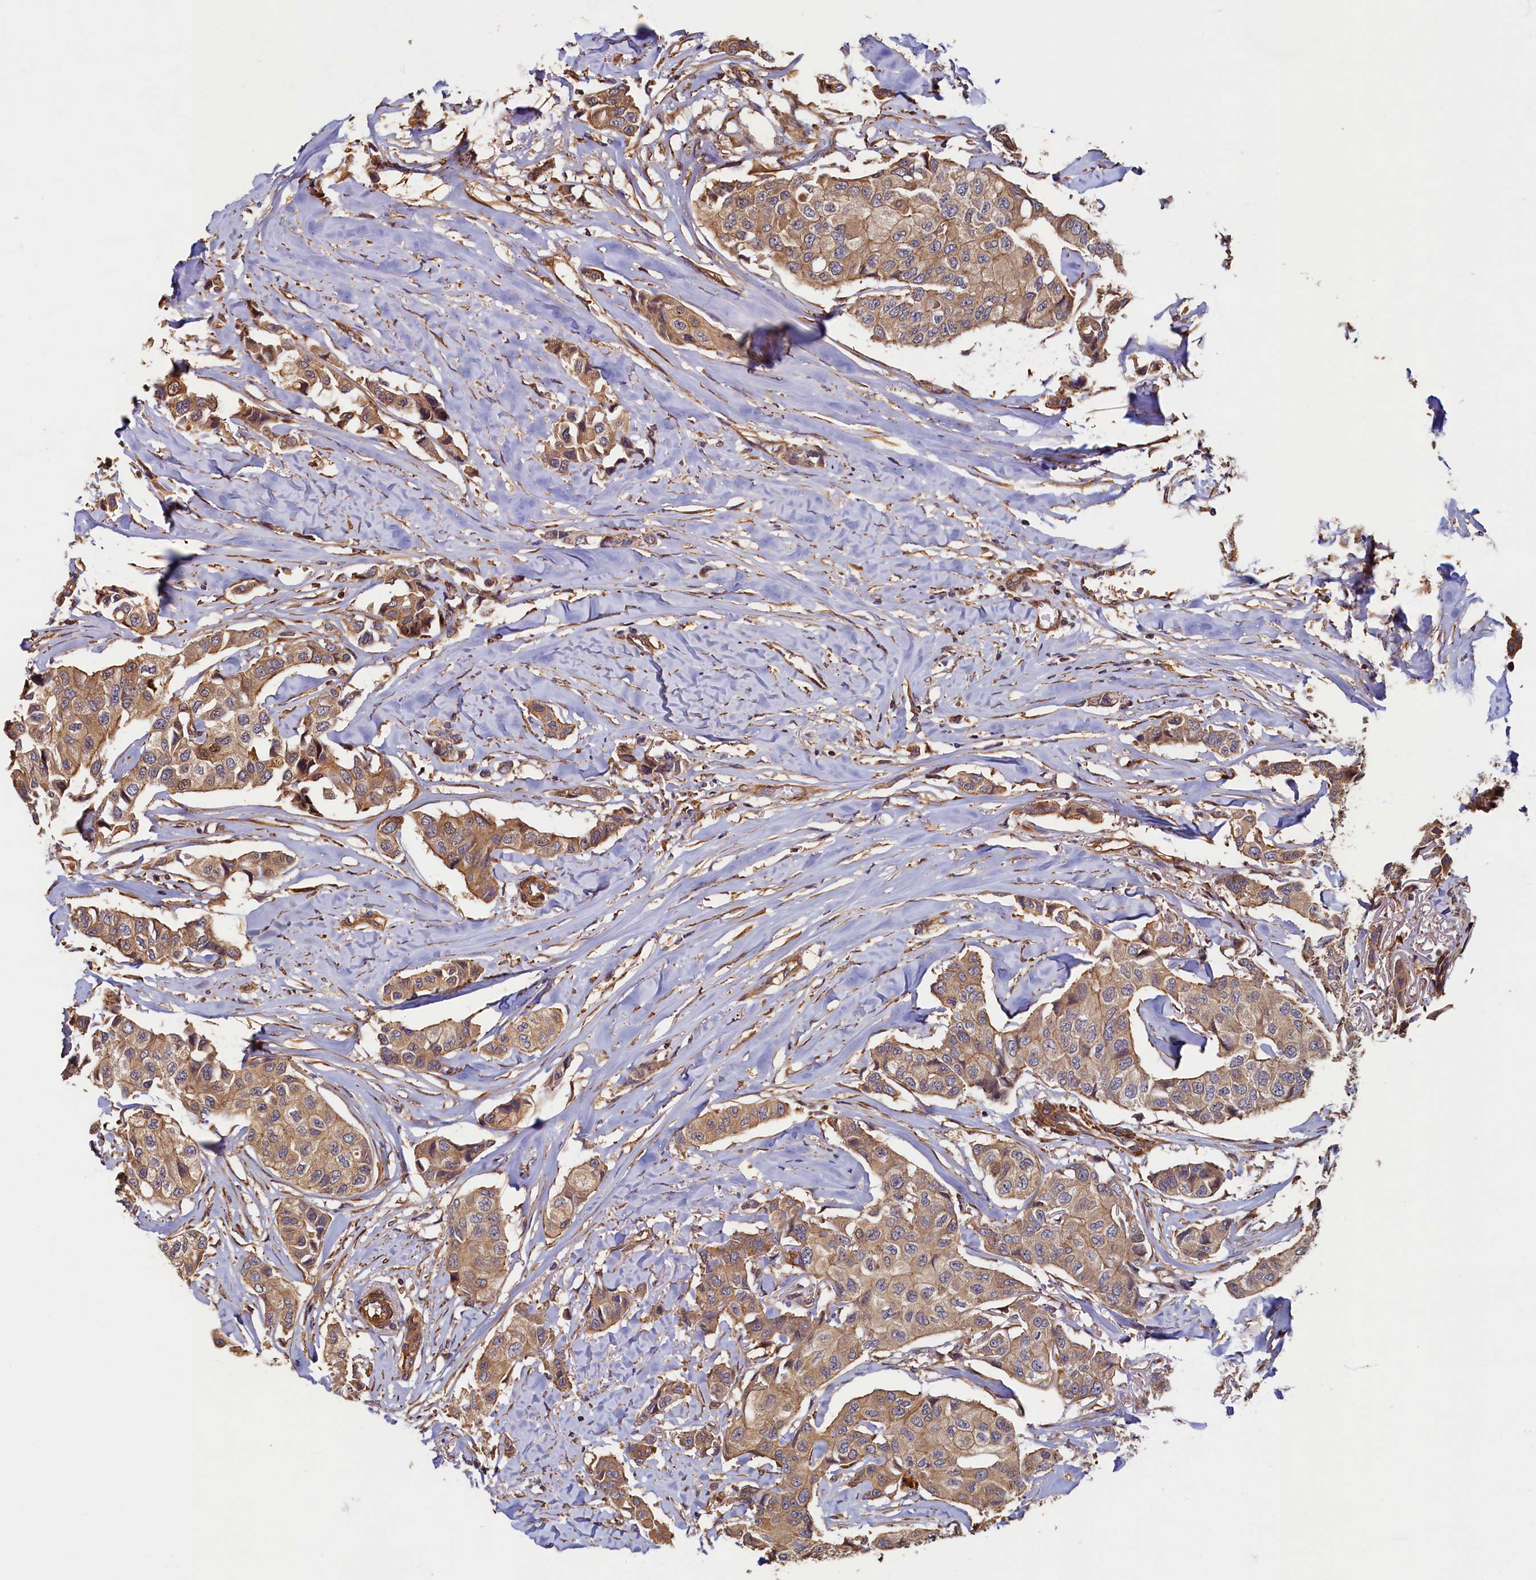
{"staining": {"intensity": "moderate", "quantity": ">75%", "location": "cytoplasmic/membranous"}, "tissue": "breast cancer", "cell_type": "Tumor cells", "image_type": "cancer", "snomed": [{"axis": "morphology", "description": "Duct carcinoma"}, {"axis": "topography", "description": "Breast"}], "caption": "Moderate cytoplasmic/membranous positivity for a protein is present in approximately >75% of tumor cells of breast cancer using immunohistochemistry (IHC).", "gene": "CCDC102B", "patient": {"sex": "female", "age": 80}}